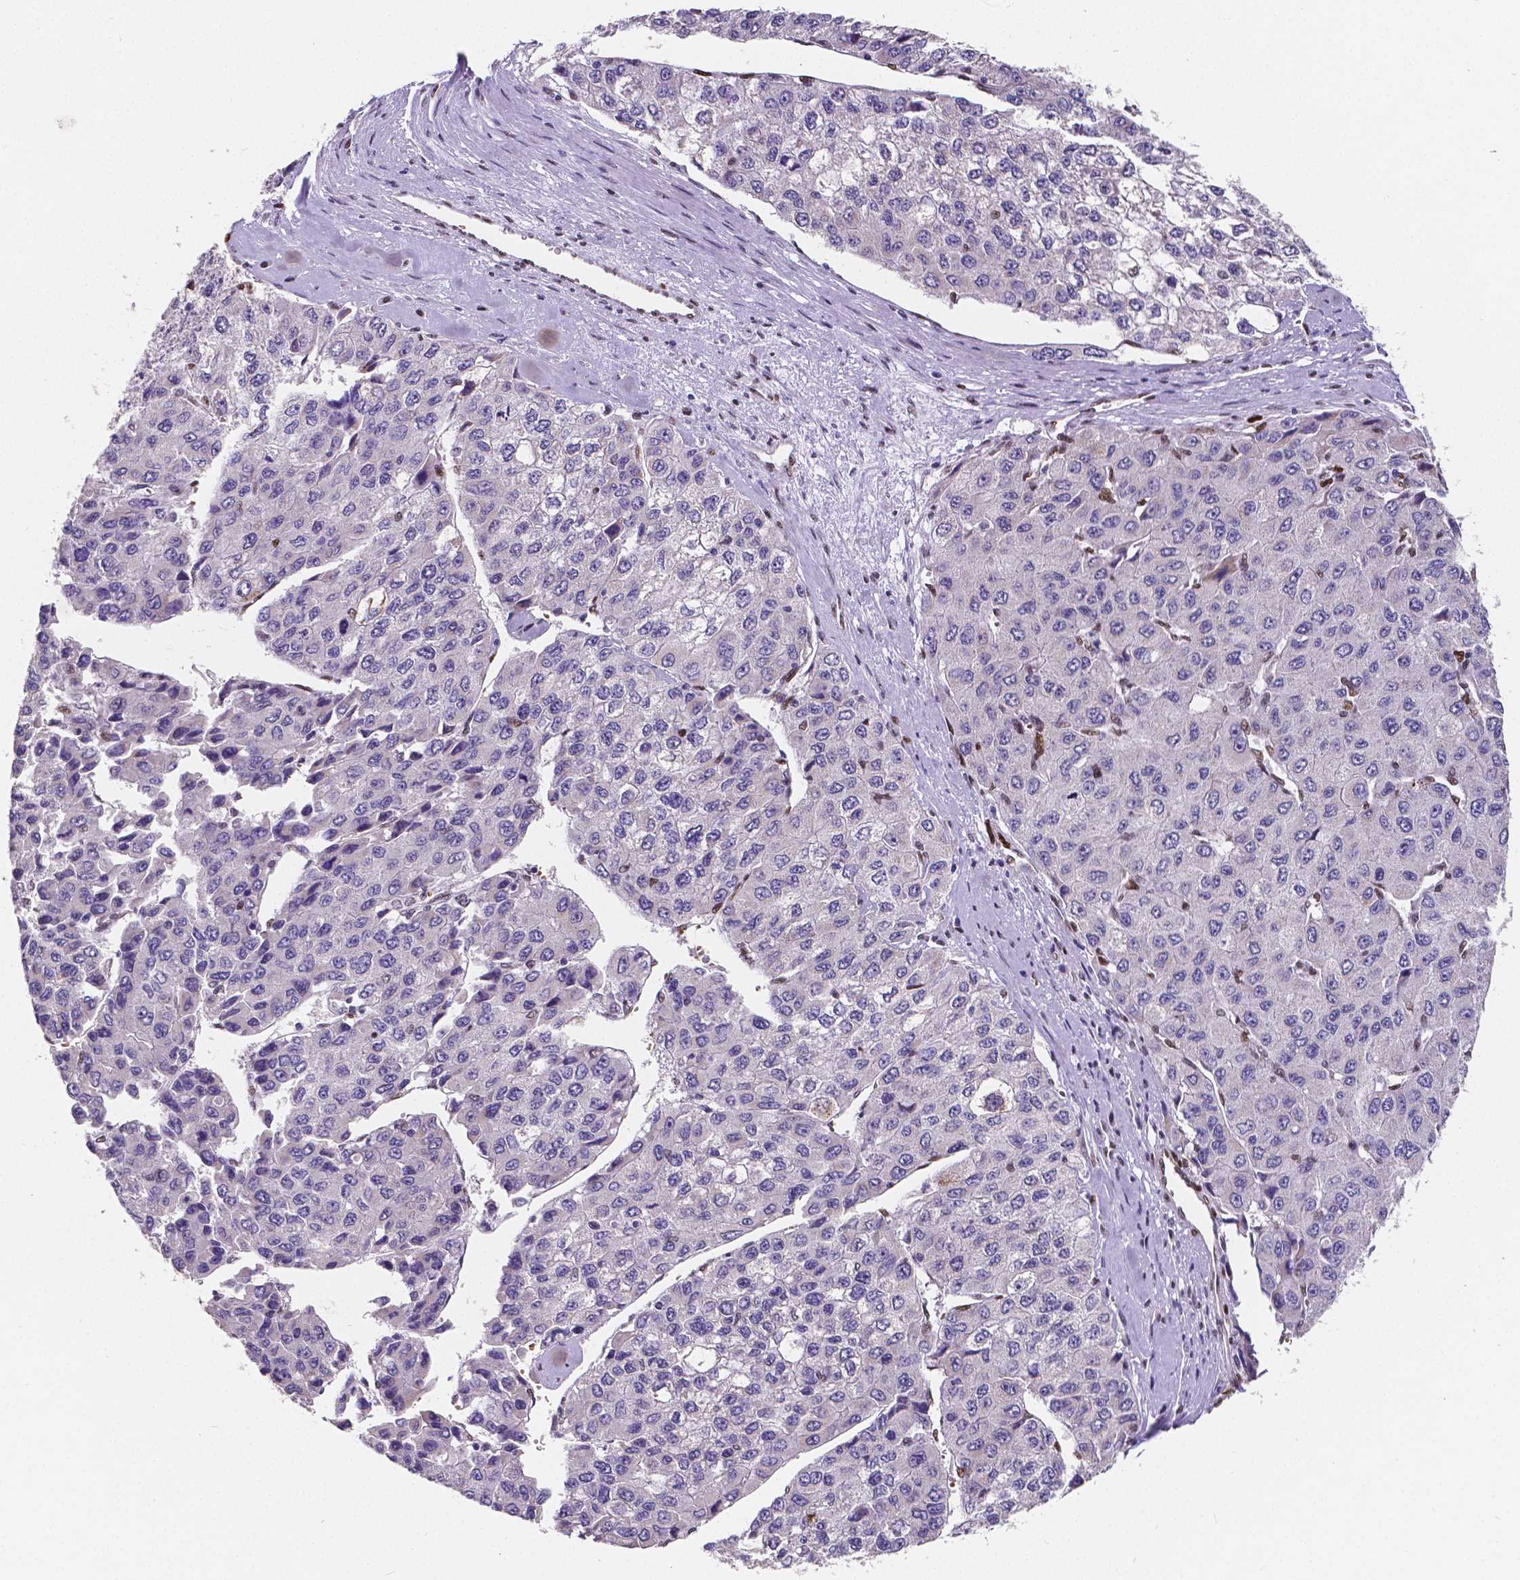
{"staining": {"intensity": "negative", "quantity": "none", "location": "none"}, "tissue": "liver cancer", "cell_type": "Tumor cells", "image_type": "cancer", "snomed": [{"axis": "morphology", "description": "Carcinoma, Hepatocellular, NOS"}, {"axis": "topography", "description": "Liver"}], "caption": "Photomicrograph shows no significant protein positivity in tumor cells of liver cancer.", "gene": "MEF2C", "patient": {"sex": "female", "age": 66}}